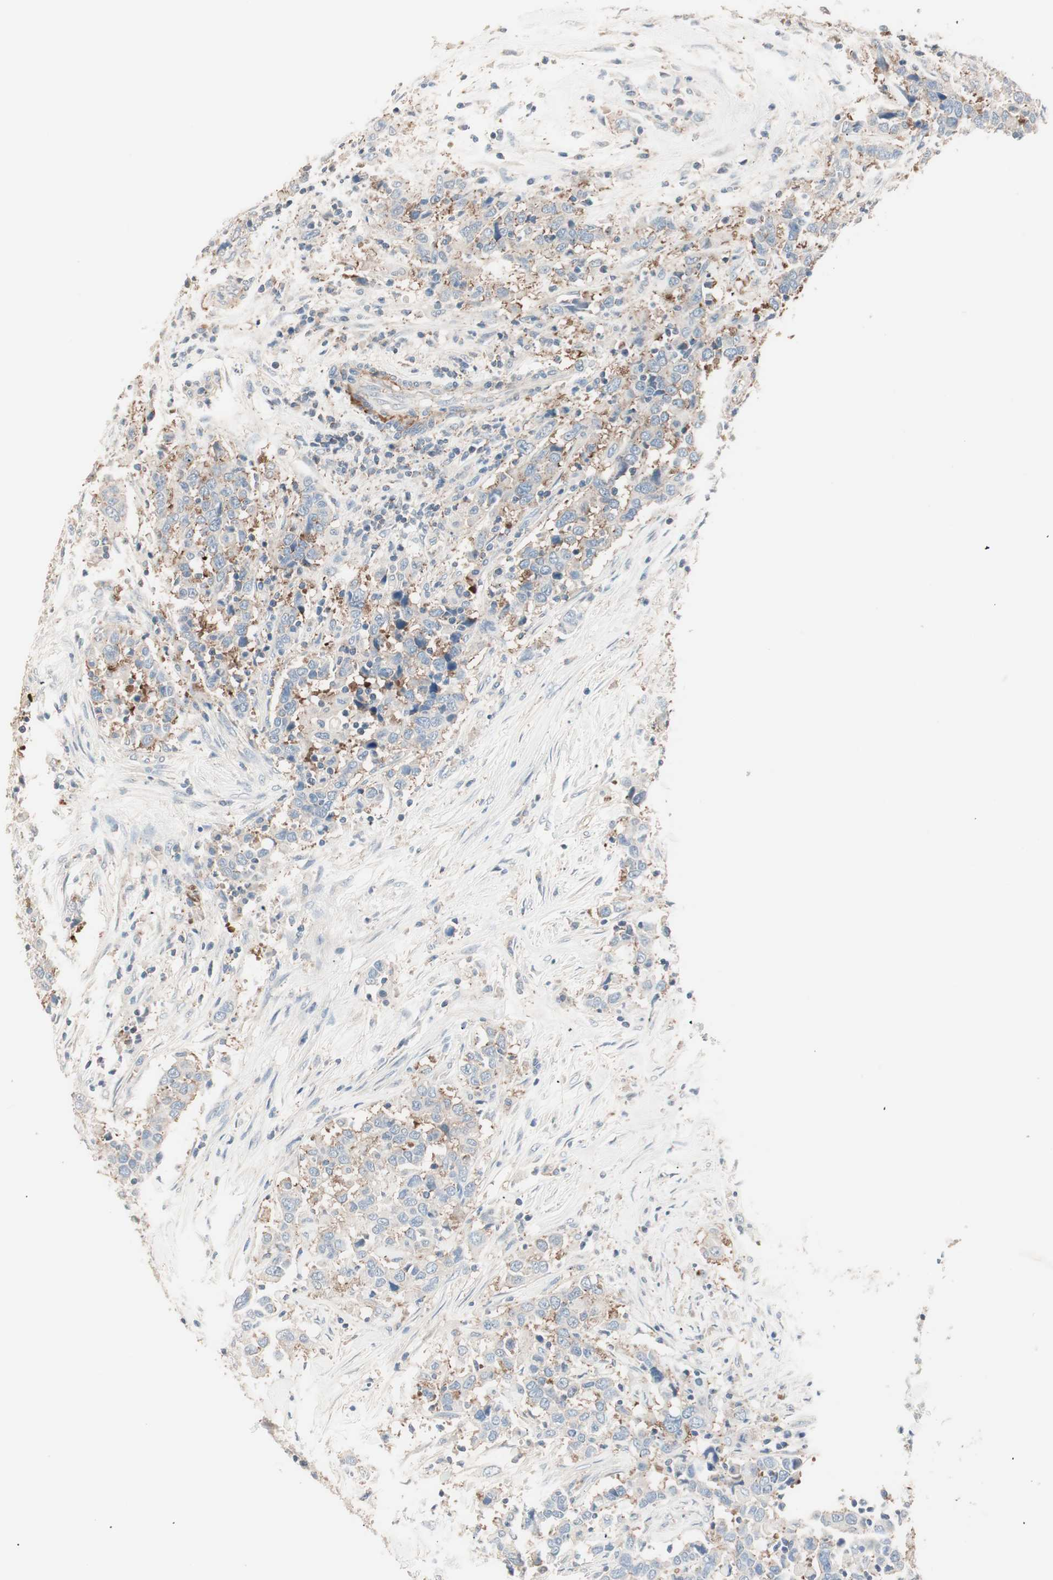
{"staining": {"intensity": "weak", "quantity": "<25%", "location": "cytoplasmic/membranous"}, "tissue": "urothelial cancer", "cell_type": "Tumor cells", "image_type": "cancer", "snomed": [{"axis": "morphology", "description": "Urothelial carcinoma, High grade"}, {"axis": "topography", "description": "Urinary bladder"}], "caption": "IHC micrograph of human urothelial carcinoma (high-grade) stained for a protein (brown), which reveals no positivity in tumor cells. (DAB immunohistochemistry (IHC) visualized using brightfield microscopy, high magnification).", "gene": "RAD54B", "patient": {"sex": "male", "age": 61}}